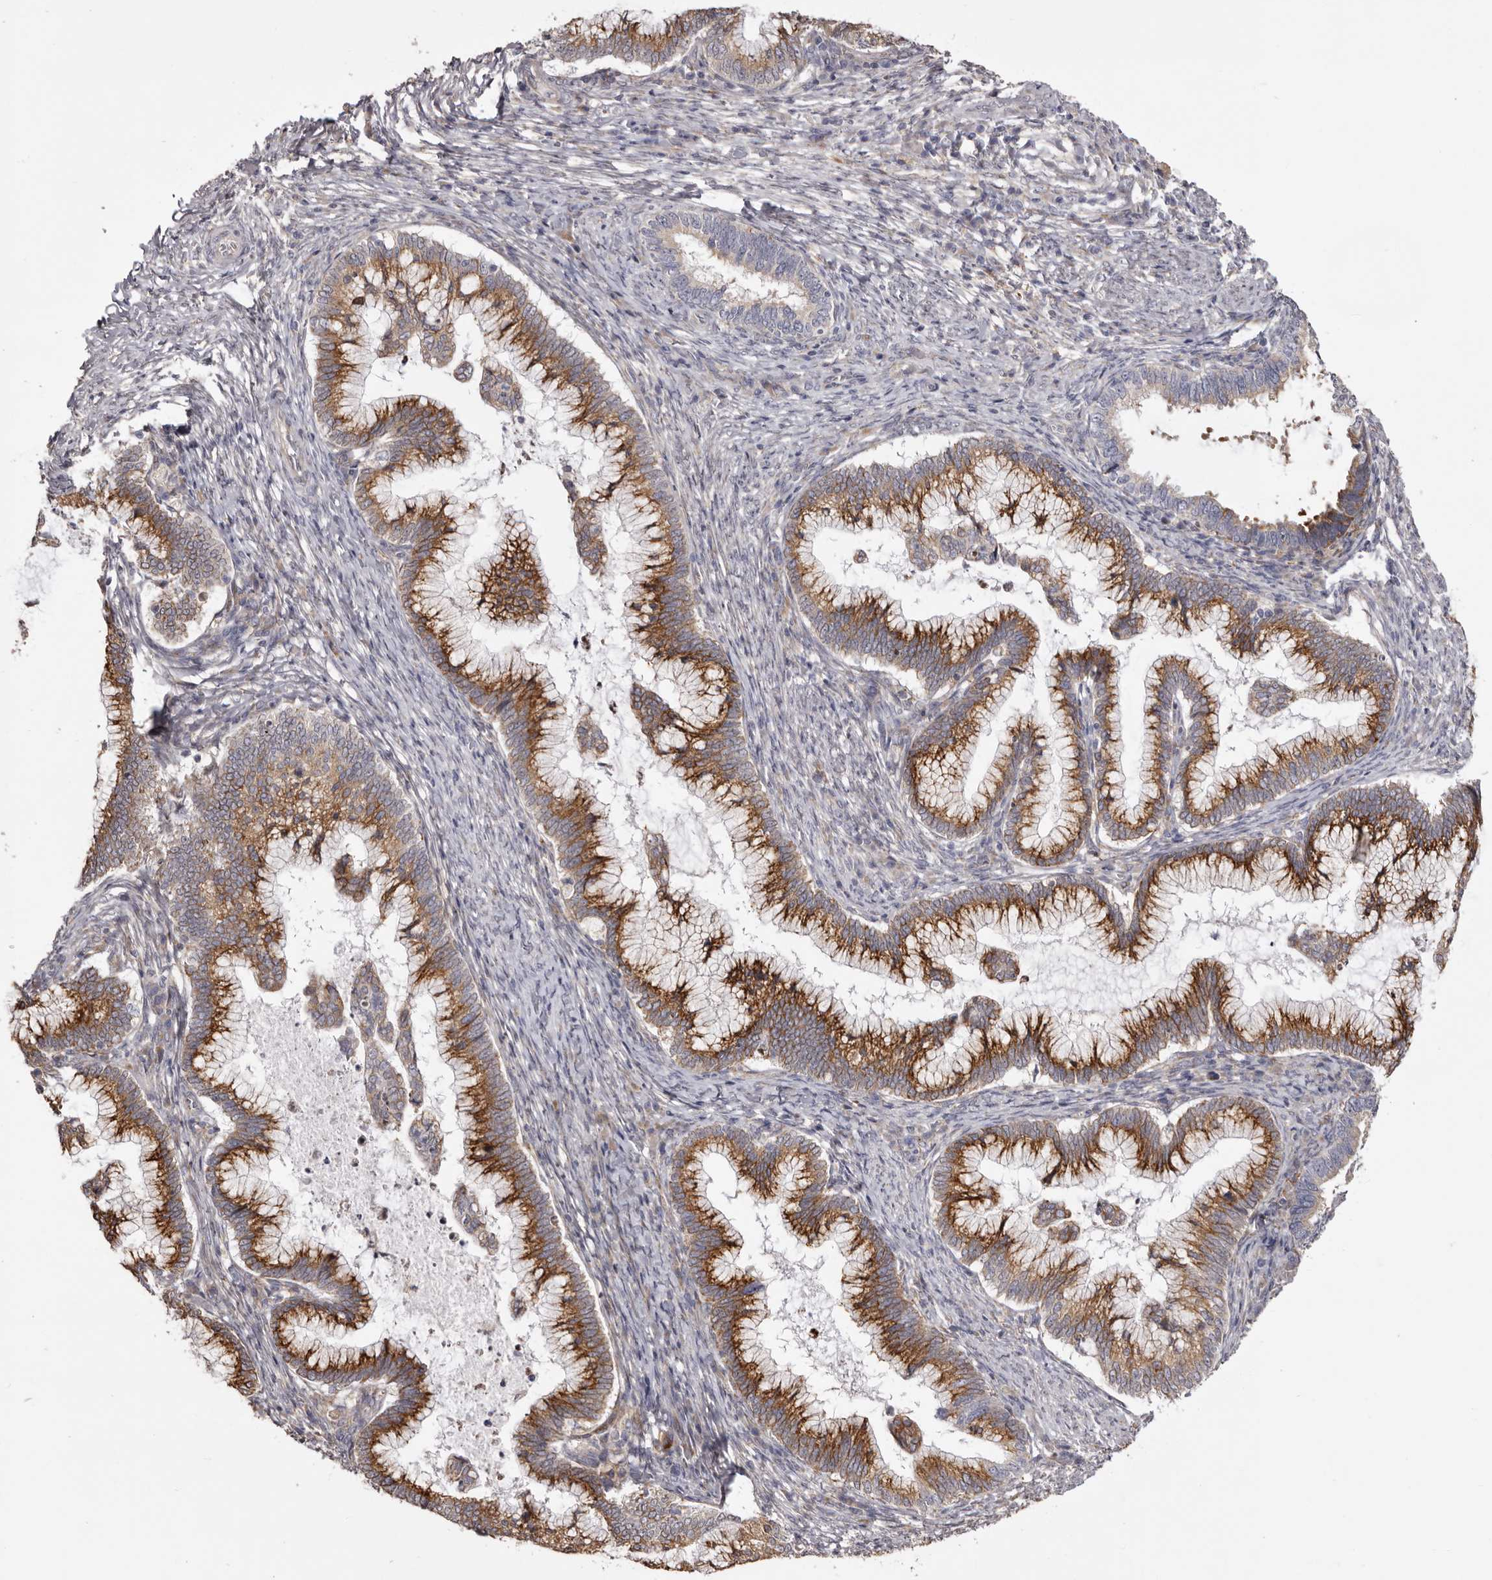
{"staining": {"intensity": "strong", "quantity": ">75%", "location": "cytoplasmic/membranous"}, "tissue": "cervical cancer", "cell_type": "Tumor cells", "image_type": "cancer", "snomed": [{"axis": "morphology", "description": "Adenocarcinoma, NOS"}, {"axis": "topography", "description": "Cervix"}], "caption": "Immunohistochemistry (IHC) micrograph of neoplastic tissue: cervical cancer stained using IHC demonstrates high levels of strong protein expression localized specifically in the cytoplasmic/membranous of tumor cells, appearing as a cytoplasmic/membranous brown color.", "gene": "PIGX", "patient": {"sex": "female", "age": 36}}